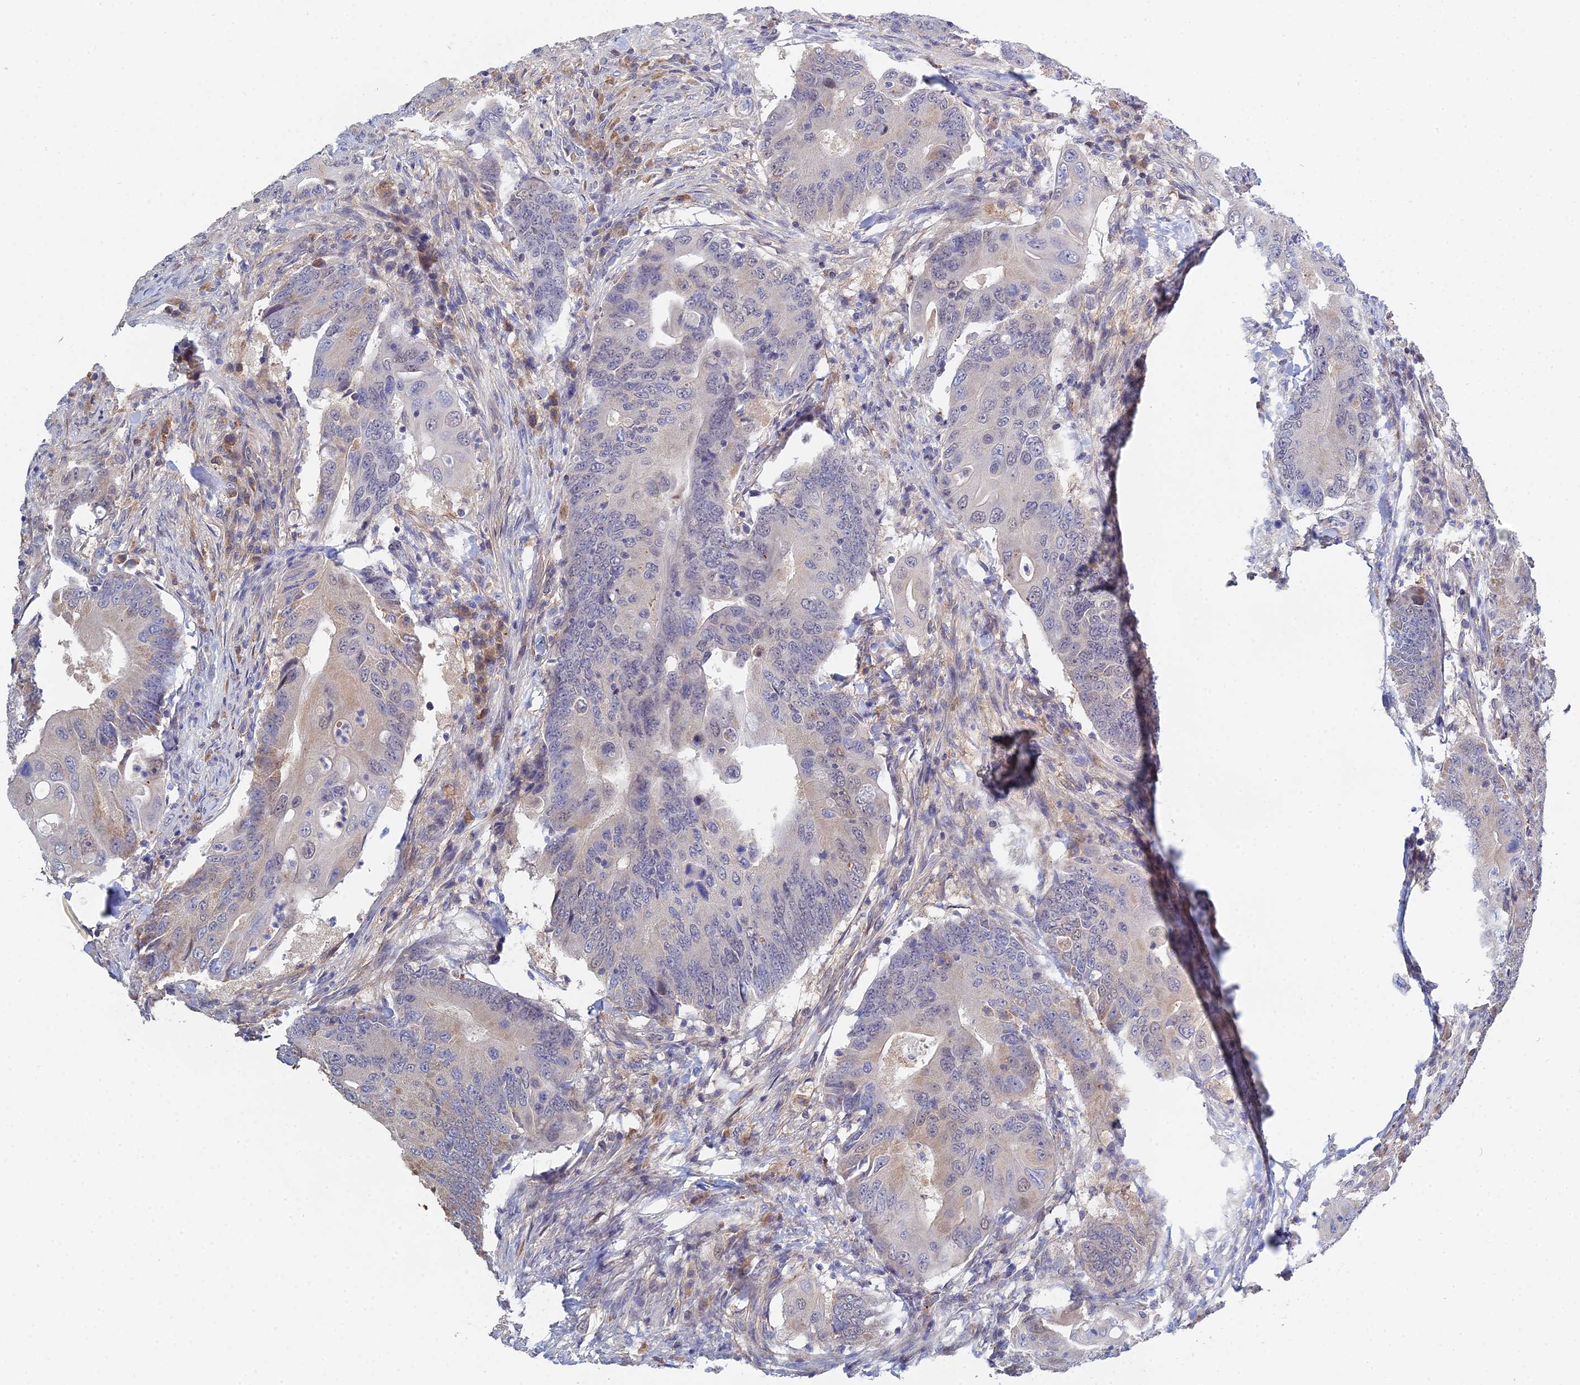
{"staining": {"intensity": "weak", "quantity": "<25%", "location": "cytoplasmic/membranous"}, "tissue": "colorectal cancer", "cell_type": "Tumor cells", "image_type": "cancer", "snomed": [{"axis": "morphology", "description": "Adenocarcinoma, NOS"}, {"axis": "topography", "description": "Colon"}], "caption": "This histopathology image is of colorectal cancer (adenocarcinoma) stained with IHC to label a protein in brown with the nuclei are counter-stained blue. There is no staining in tumor cells.", "gene": "DNAH14", "patient": {"sex": "male", "age": 71}}